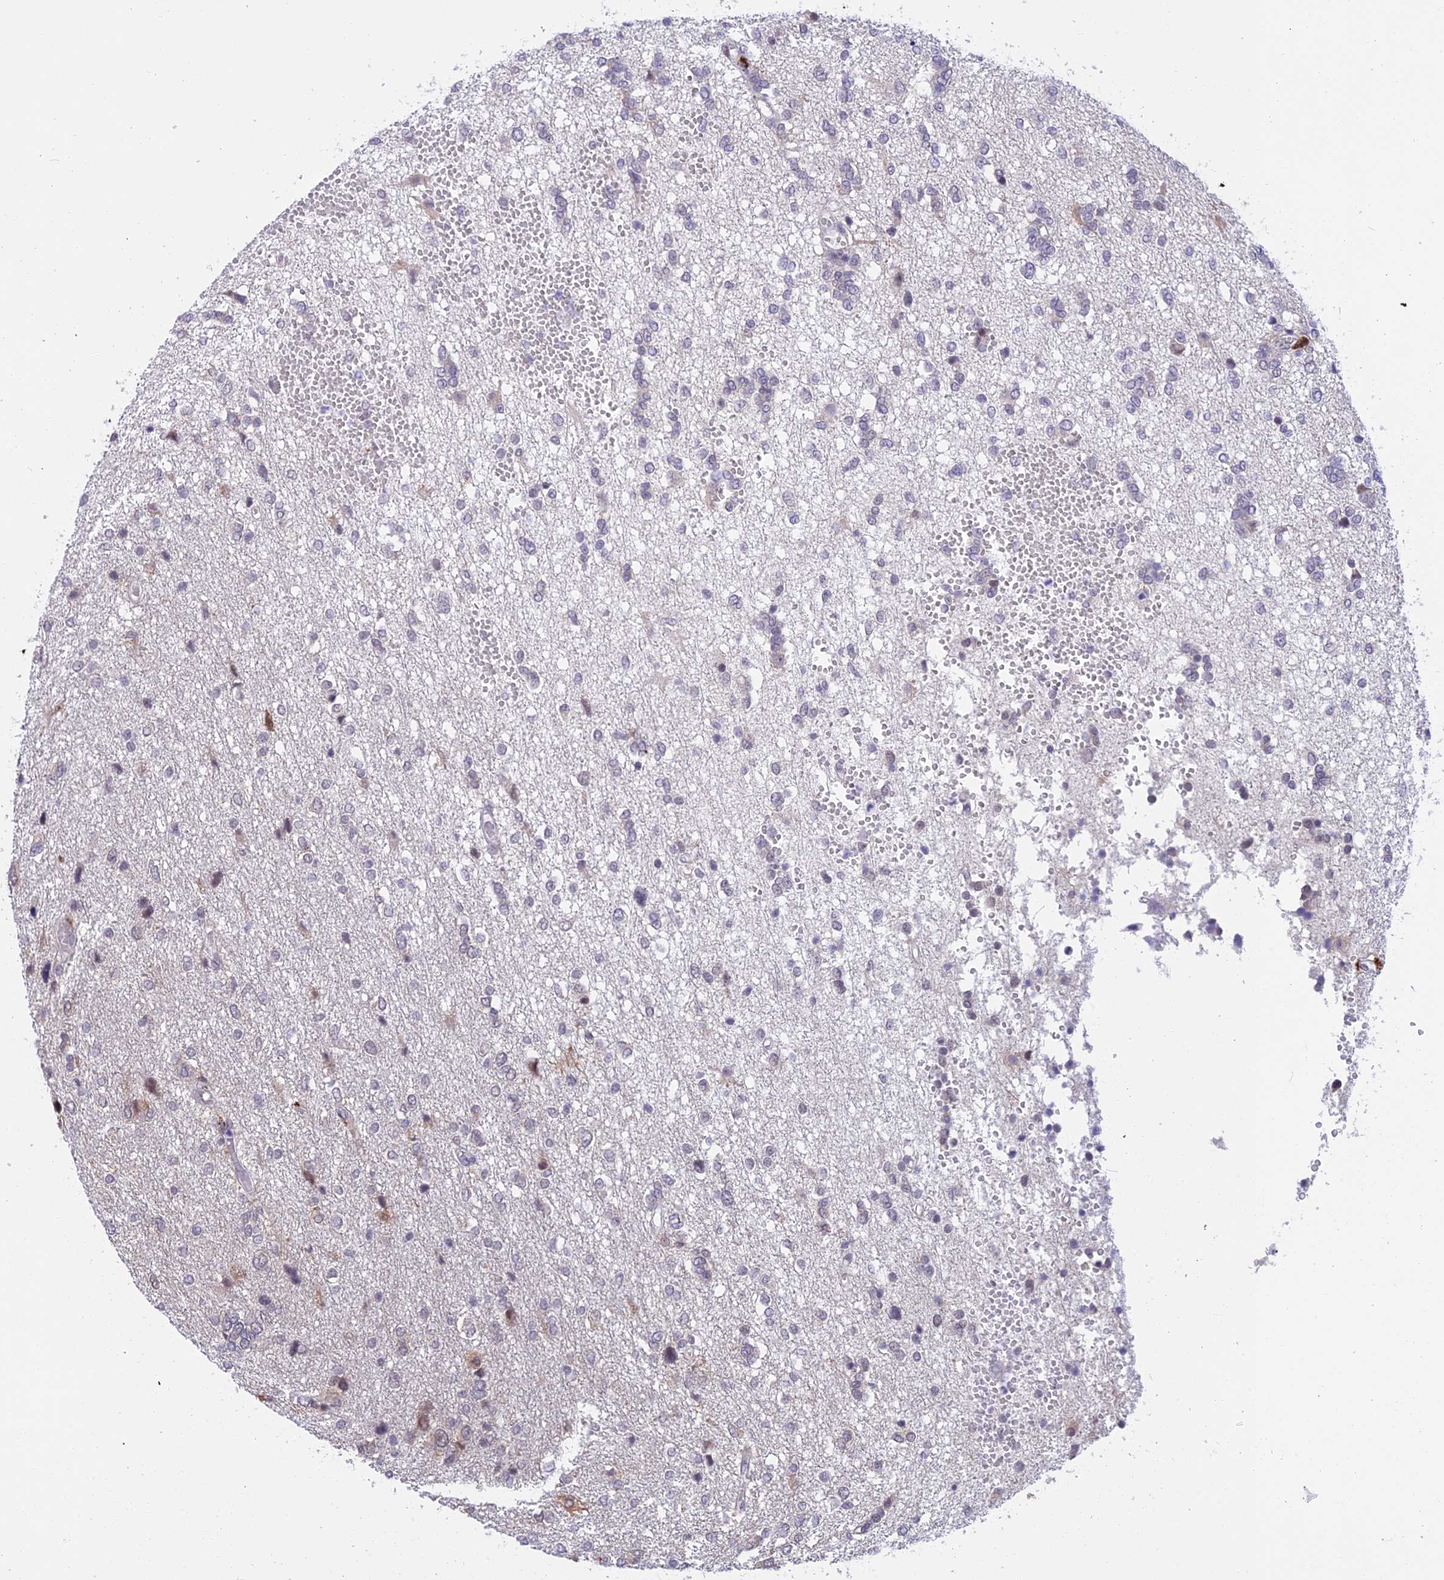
{"staining": {"intensity": "negative", "quantity": "none", "location": "none"}, "tissue": "glioma", "cell_type": "Tumor cells", "image_type": "cancer", "snomed": [{"axis": "morphology", "description": "Glioma, malignant, High grade"}, {"axis": "topography", "description": "Brain"}], "caption": "Immunohistochemical staining of glioma demonstrates no significant positivity in tumor cells.", "gene": "POLR2C", "patient": {"sex": "female", "age": 59}}